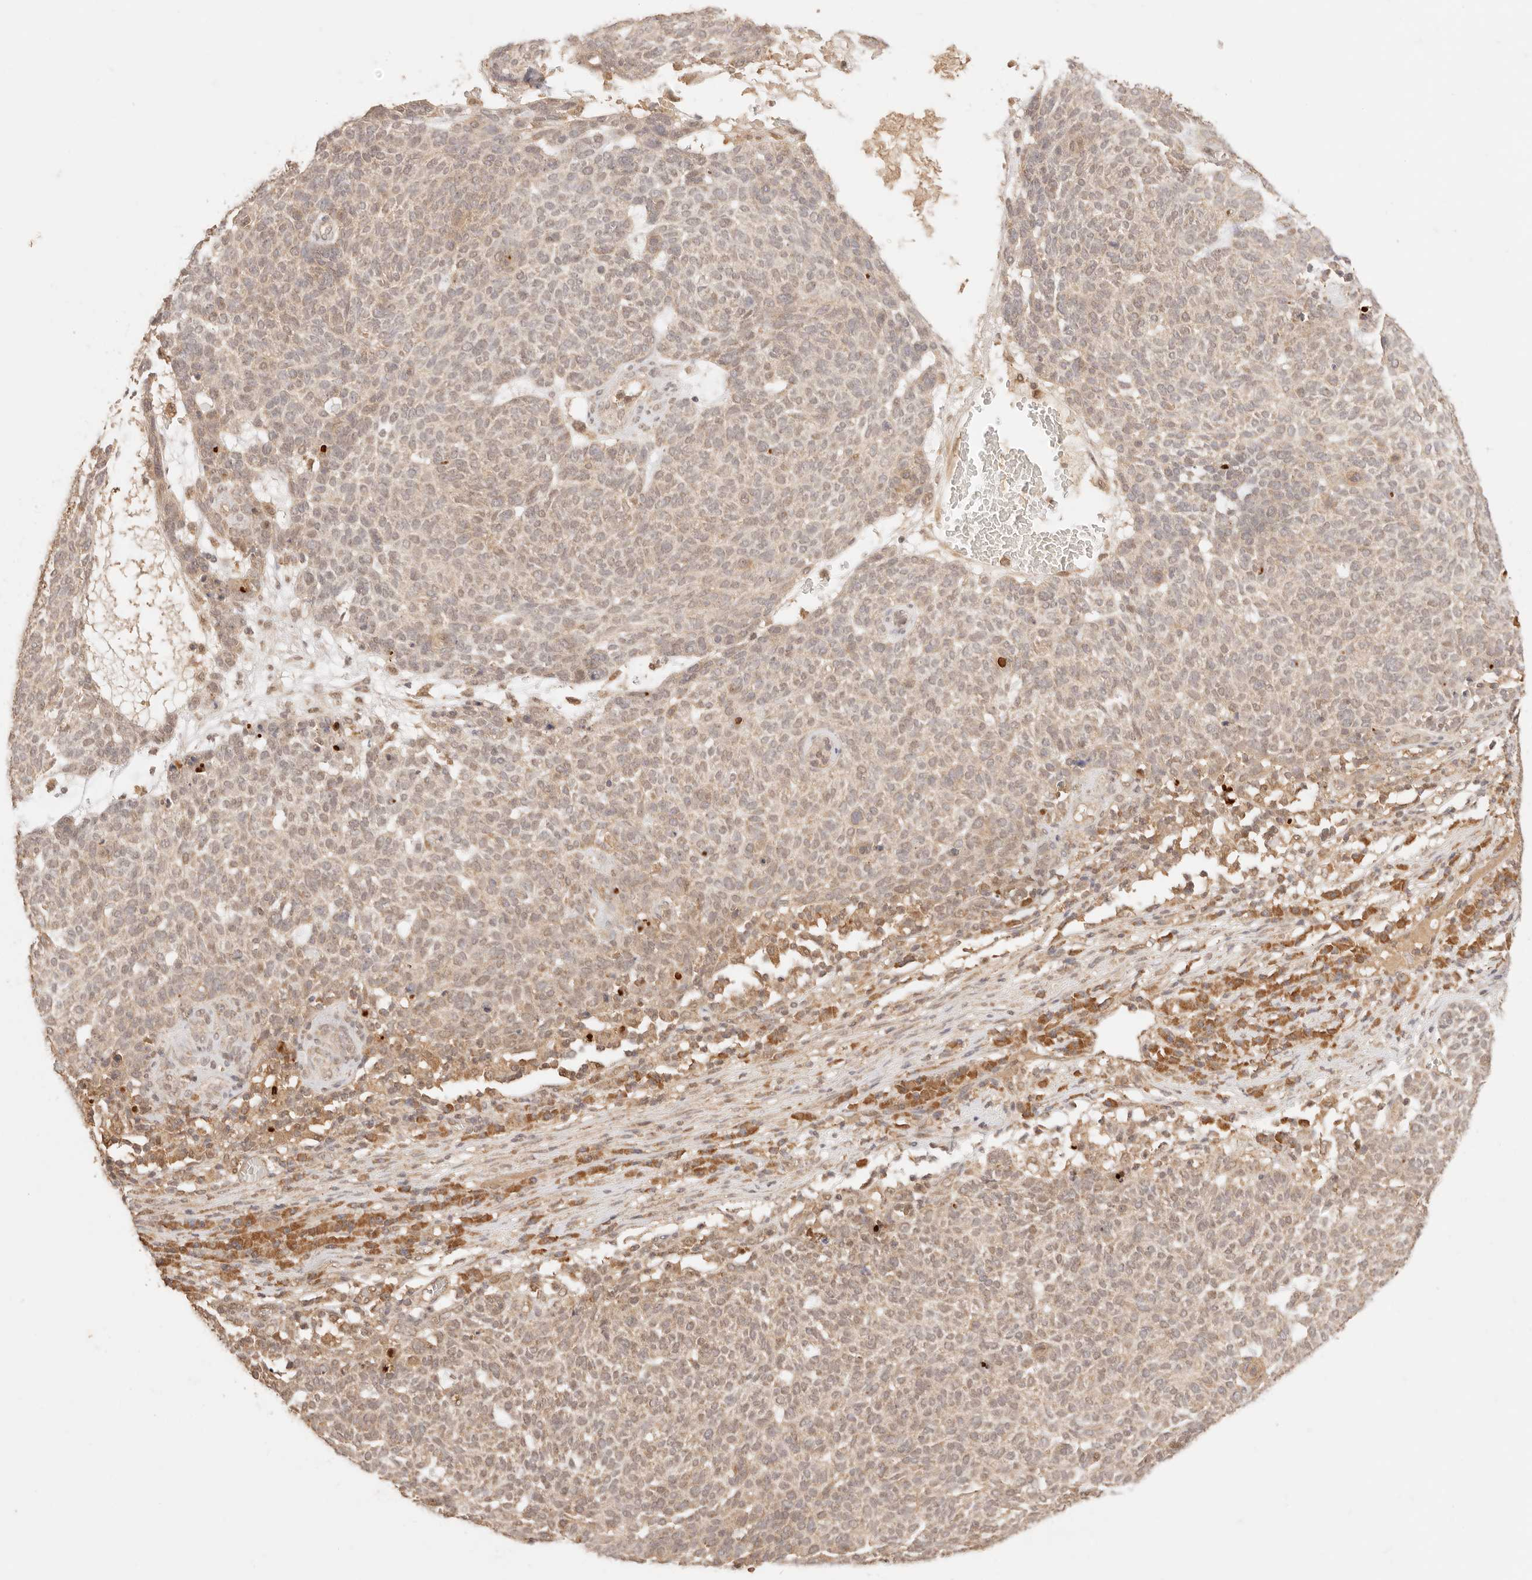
{"staining": {"intensity": "weak", "quantity": ">75%", "location": "cytoplasmic/membranous"}, "tissue": "skin cancer", "cell_type": "Tumor cells", "image_type": "cancer", "snomed": [{"axis": "morphology", "description": "Squamous cell carcinoma, NOS"}, {"axis": "topography", "description": "Skin"}], "caption": "Squamous cell carcinoma (skin) tissue displays weak cytoplasmic/membranous positivity in about >75% of tumor cells", "gene": "TRIM11", "patient": {"sex": "female", "age": 90}}